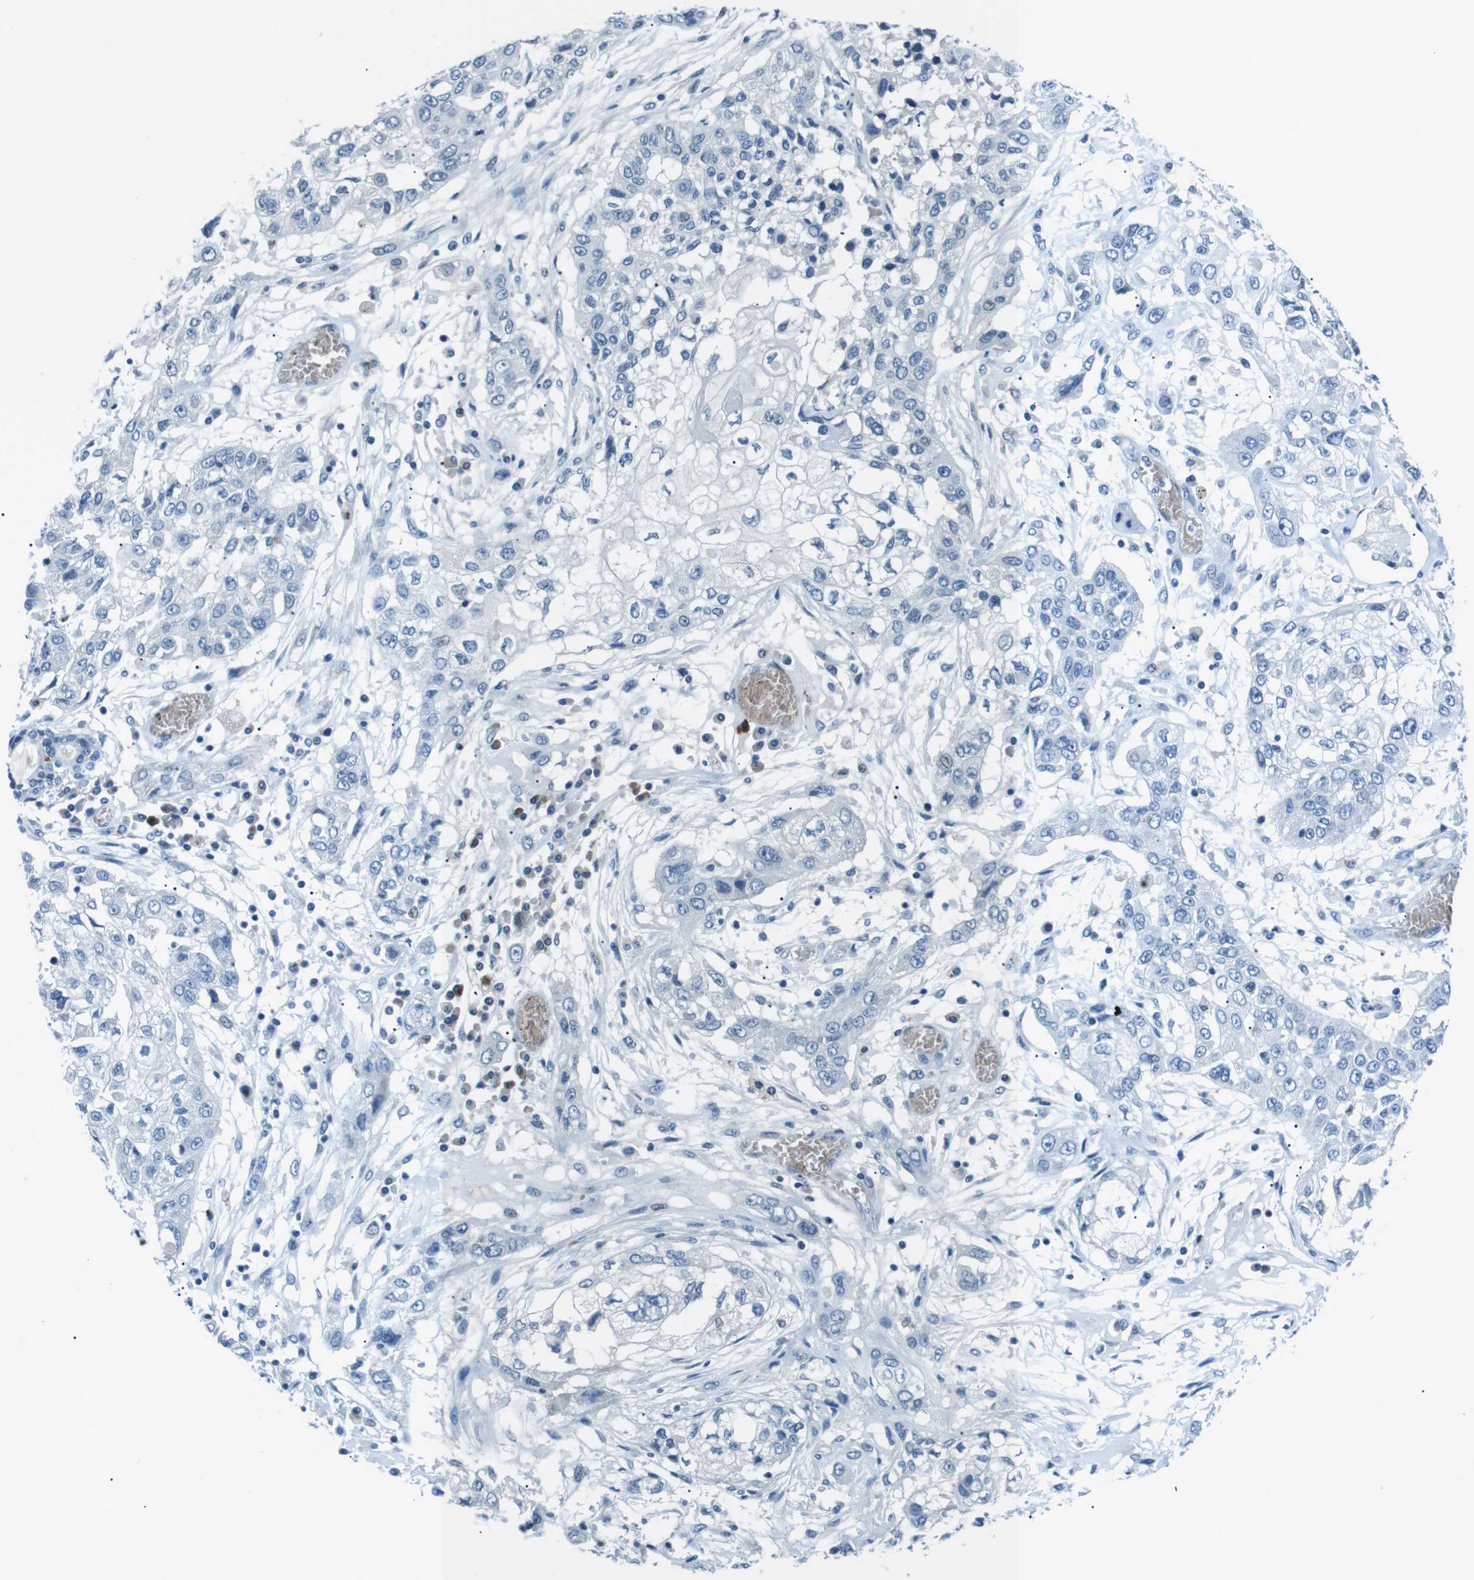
{"staining": {"intensity": "negative", "quantity": "none", "location": "none"}, "tissue": "lung cancer", "cell_type": "Tumor cells", "image_type": "cancer", "snomed": [{"axis": "morphology", "description": "Squamous cell carcinoma, NOS"}, {"axis": "topography", "description": "Lung"}], "caption": "Immunohistochemistry (IHC) micrograph of neoplastic tissue: human squamous cell carcinoma (lung) stained with DAB exhibits no significant protein expression in tumor cells. Nuclei are stained in blue.", "gene": "ST6GAL1", "patient": {"sex": "male", "age": 71}}